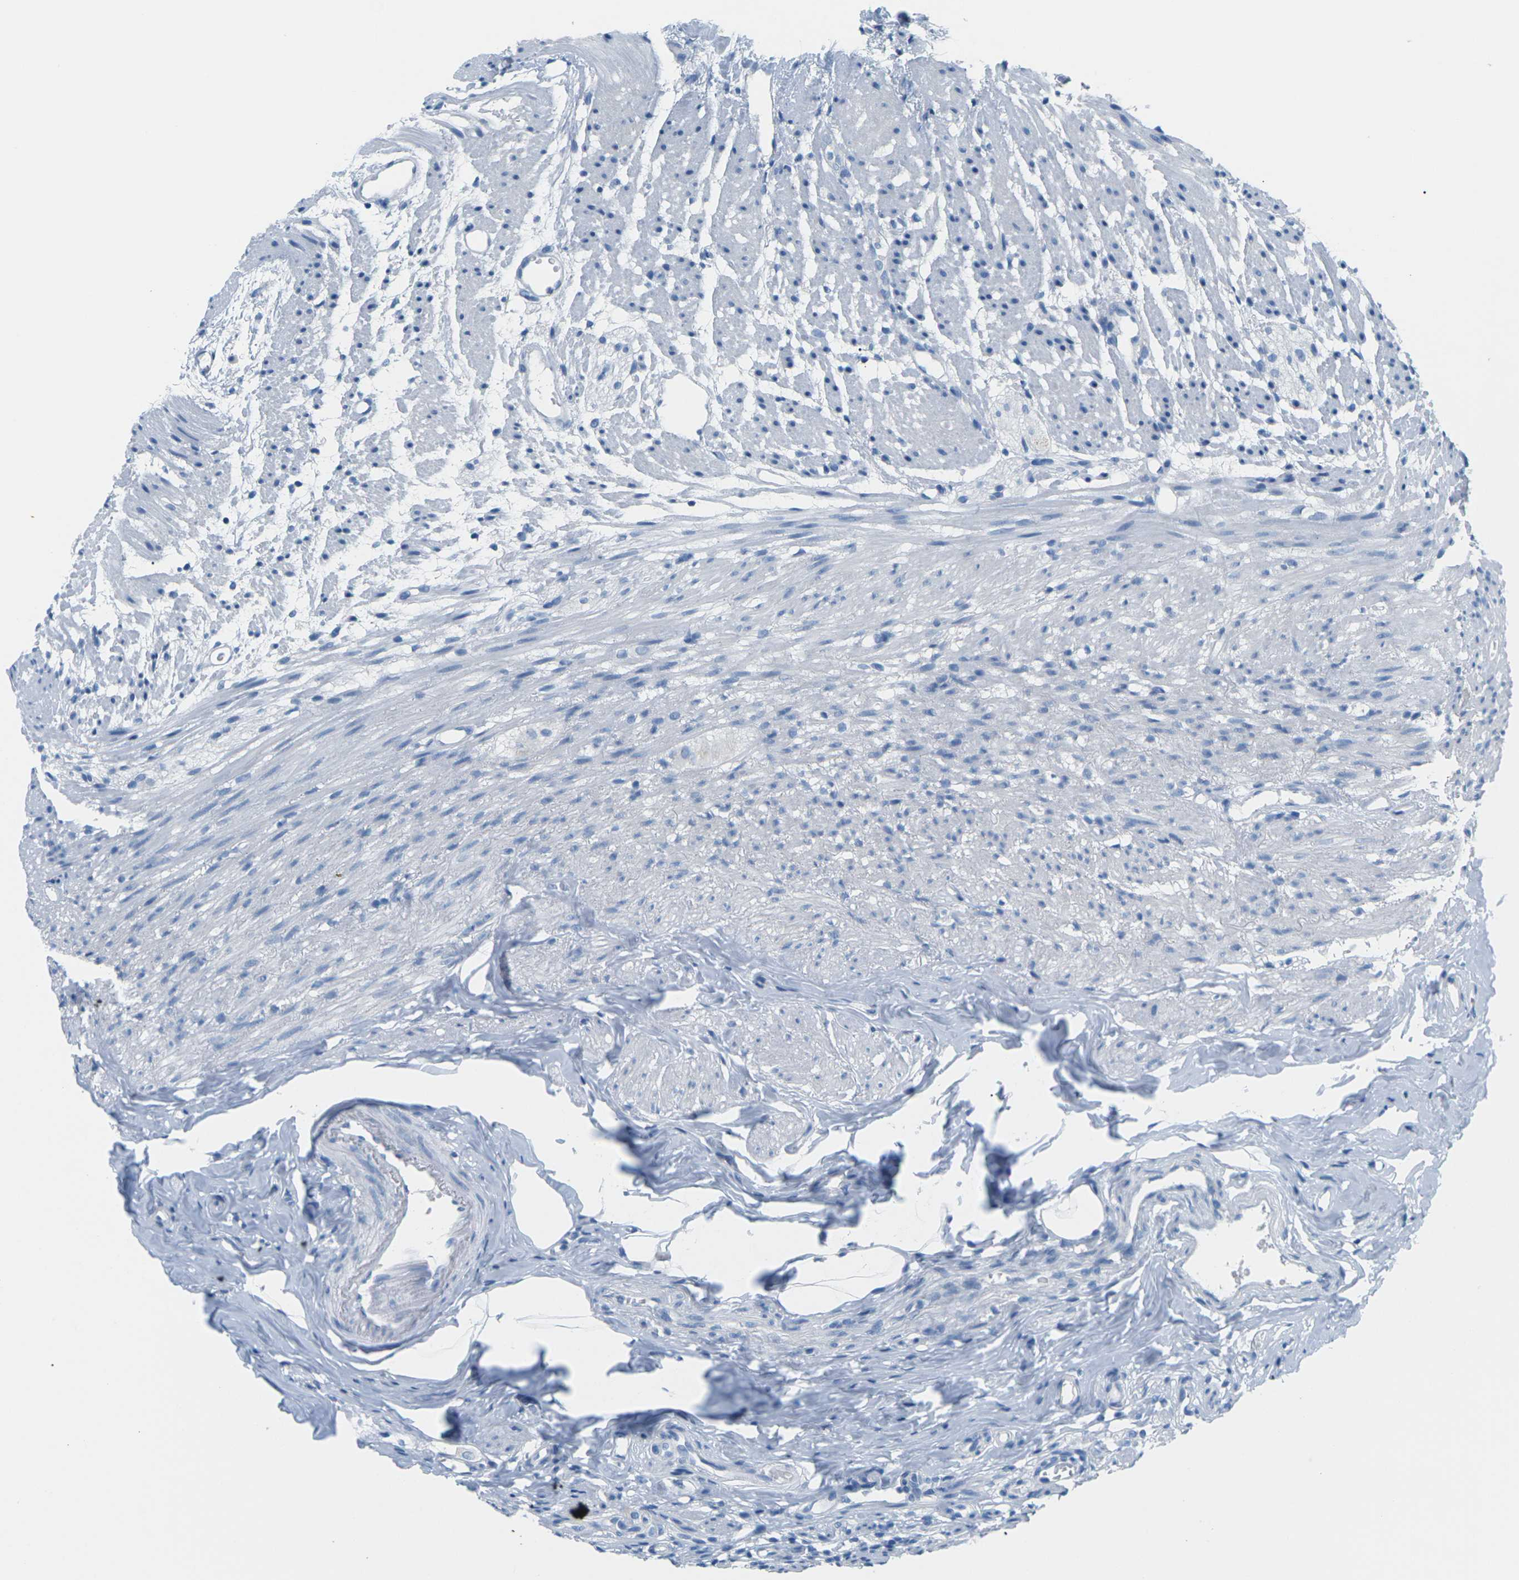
{"staining": {"intensity": "negative", "quantity": "none", "location": "none"}, "tissue": "appendix", "cell_type": "Glandular cells", "image_type": "normal", "snomed": [{"axis": "morphology", "description": "Normal tissue, NOS"}, {"axis": "topography", "description": "Appendix"}], "caption": "High power microscopy image of an immunohistochemistry micrograph of benign appendix, revealing no significant expression in glandular cells. (Immunohistochemistry (ihc), brightfield microscopy, high magnification).", "gene": "SLC12A1", "patient": {"sex": "female", "age": 77}}